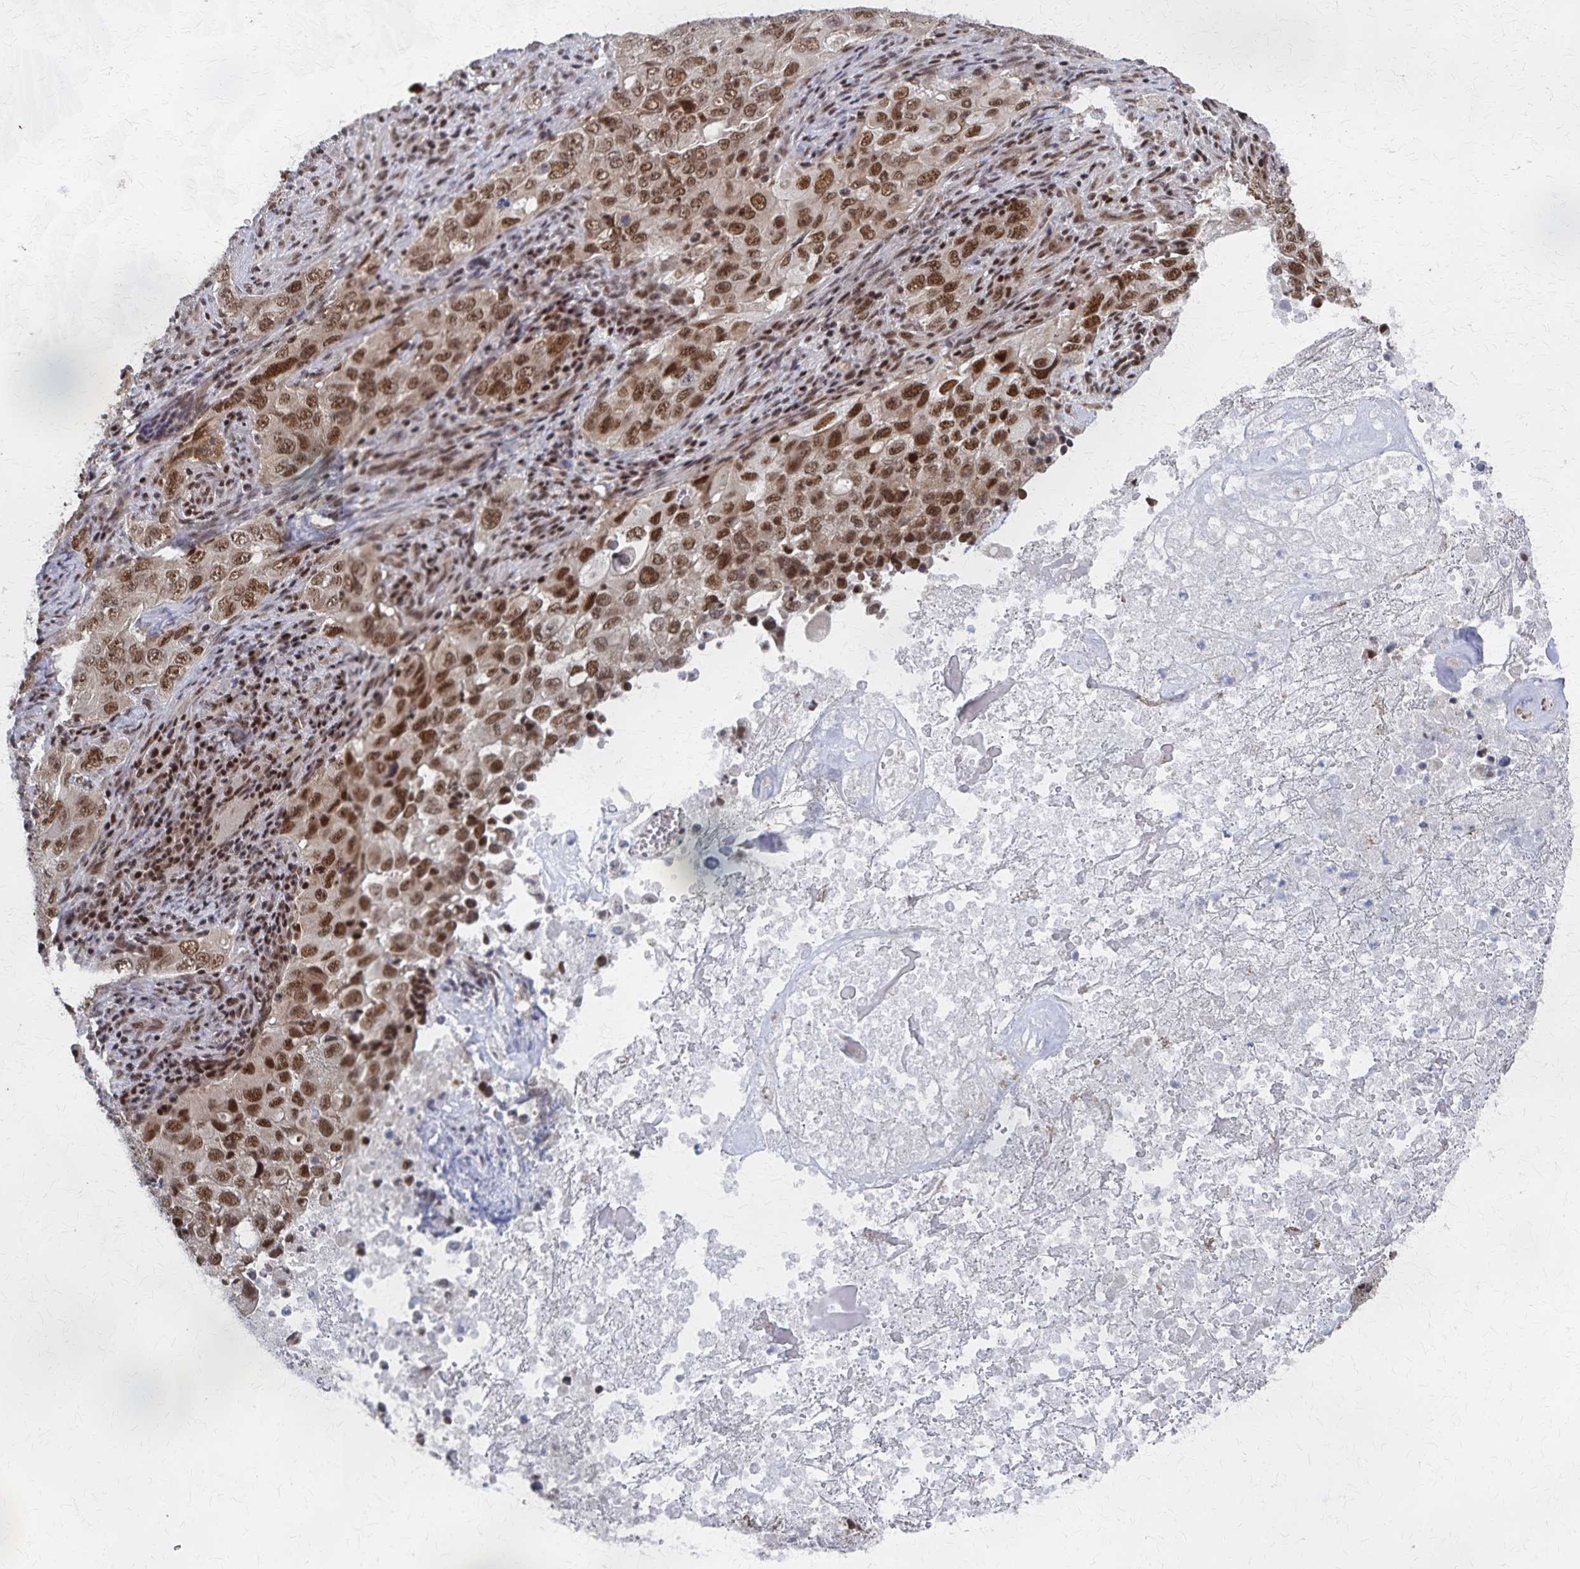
{"staining": {"intensity": "moderate", "quantity": ">75%", "location": "nuclear"}, "tissue": "lung cancer", "cell_type": "Tumor cells", "image_type": "cancer", "snomed": [{"axis": "morphology", "description": "Adenocarcinoma, NOS"}, {"axis": "morphology", "description": "Adenocarcinoma, metastatic, NOS"}, {"axis": "topography", "description": "Lymph node"}, {"axis": "topography", "description": "Lung"}], "caption": "This image exhibits lung cancer (adenocarcinoma) stained with immunohistochemistry (IHC) to label a protein in brown. The nuclear of tumor cells show moderate positivity for the protein. Nuclei are counter-stained blue.", "gene": "GTF2B", "patient": {"sex": "female", "age": 42}}